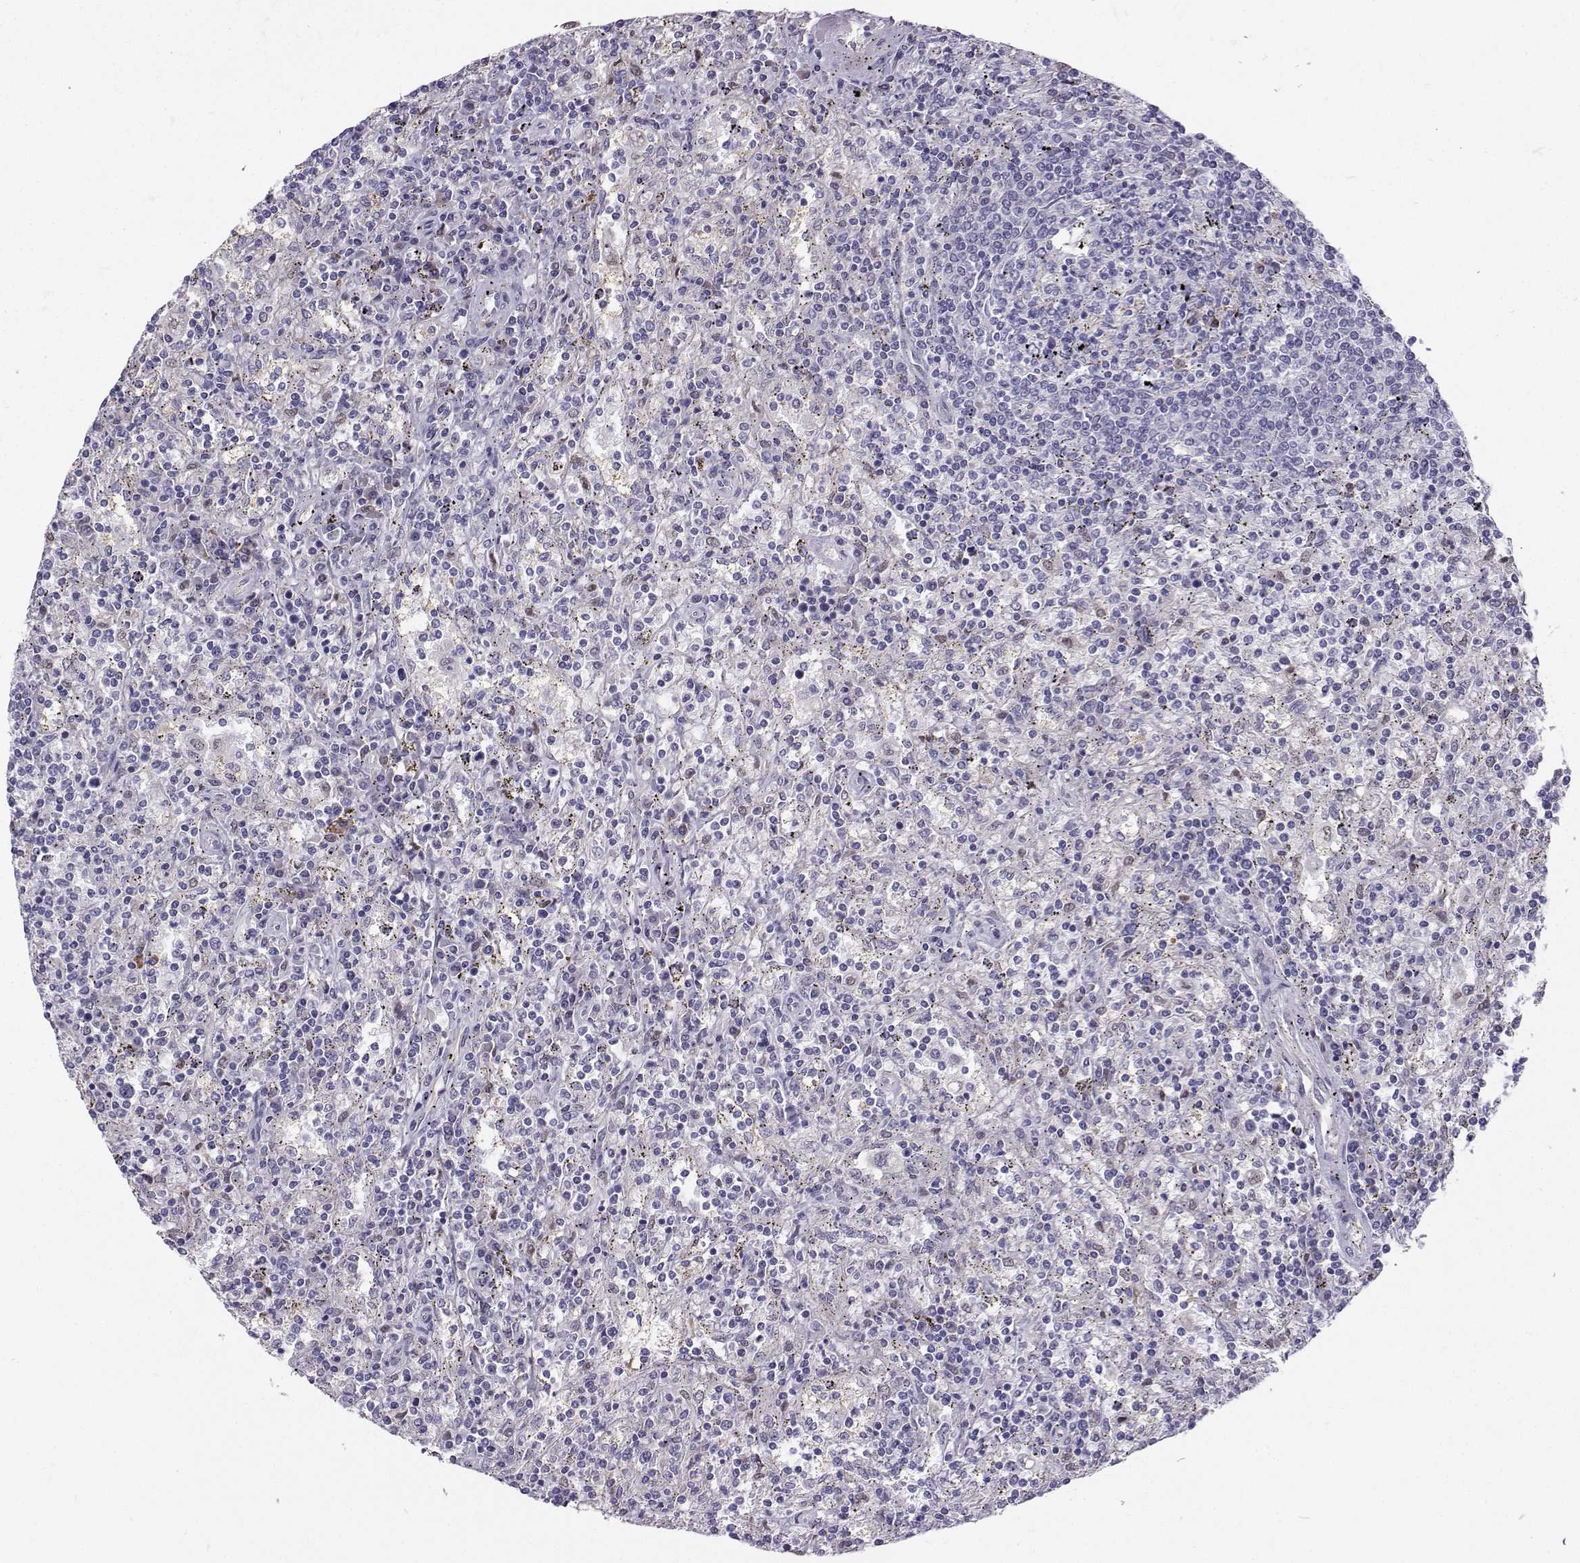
{"staining": {"intensity": "negative", "quantity": "none", "location": "none"}, "tissue": "lymphoma", "cell_type": "Tumor cells", "image_type": "cancer", "snomed": [{"axis": "morphology", "description": "Malignant lymphoma, non-Hodgkin's type, Low grade"}, {"axis": "topography", "description": "Spleen"}], "caption": "Tumor cells are negative for protein expression in human malignant lymphoma, non-Hodgkin's type (low-grade).", "gene": "DCLK3", "patient": {"sex": "male", "age": 62}}